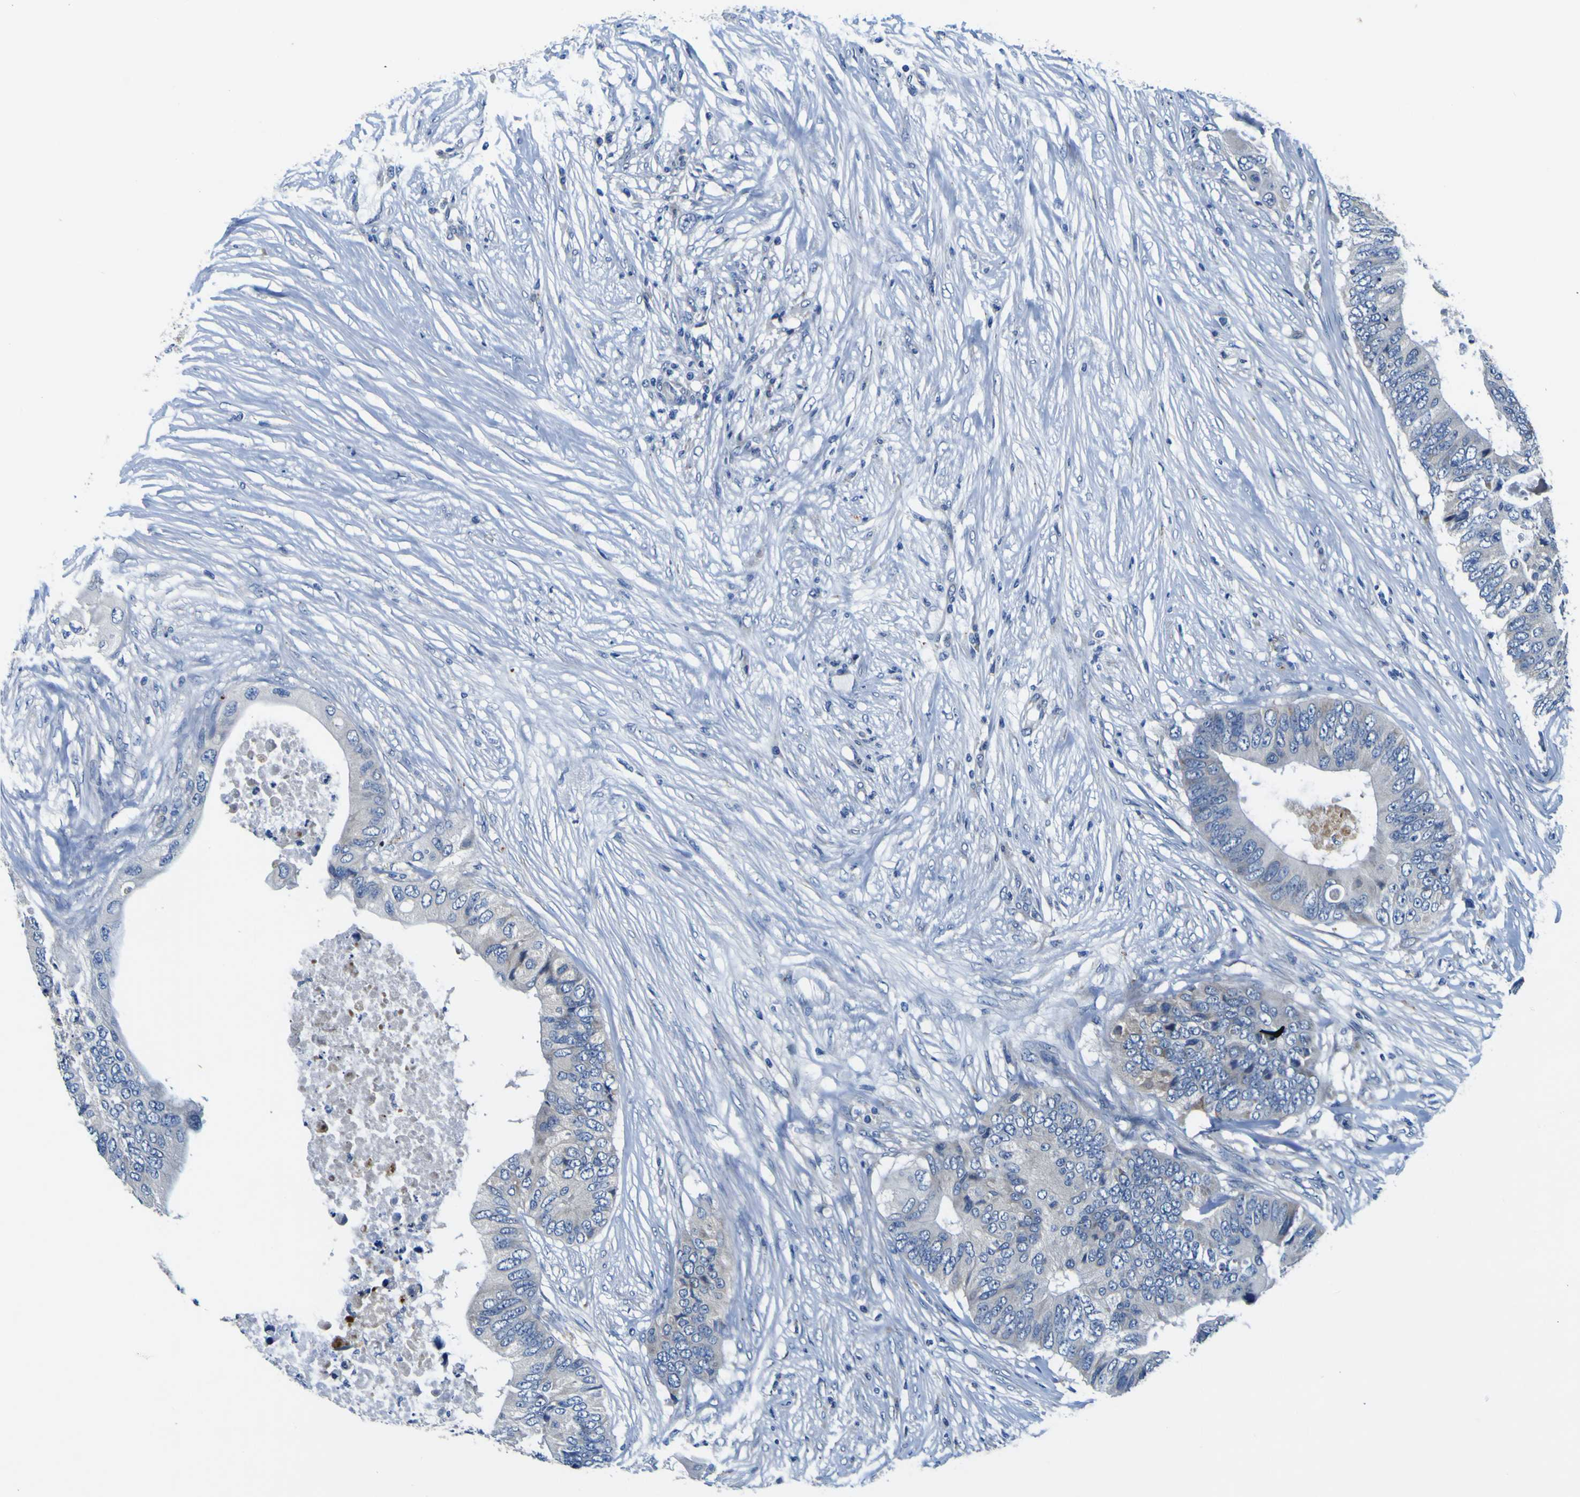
{"staining": {"intensity": "weak", "quantity": "<25%", "location": "cytoplasmic/membranous"}, "tissue": "colorectal cancer", "cell_type": "Tumor cells", "image_type": "cancer", "snomed": [{"axis": "morphology", "description": "Adenocarcinoma, NOS"}, {"axis": "topography", "description": "Colon"}], "caption": "This is a micrograph of immunohistochemistry (IHC) staining of adenocarcinoma (colorectal), which shows no staining in tumor cells.", "gene": "AGAP3", "patient": {"sex": "male", "age": 71}}